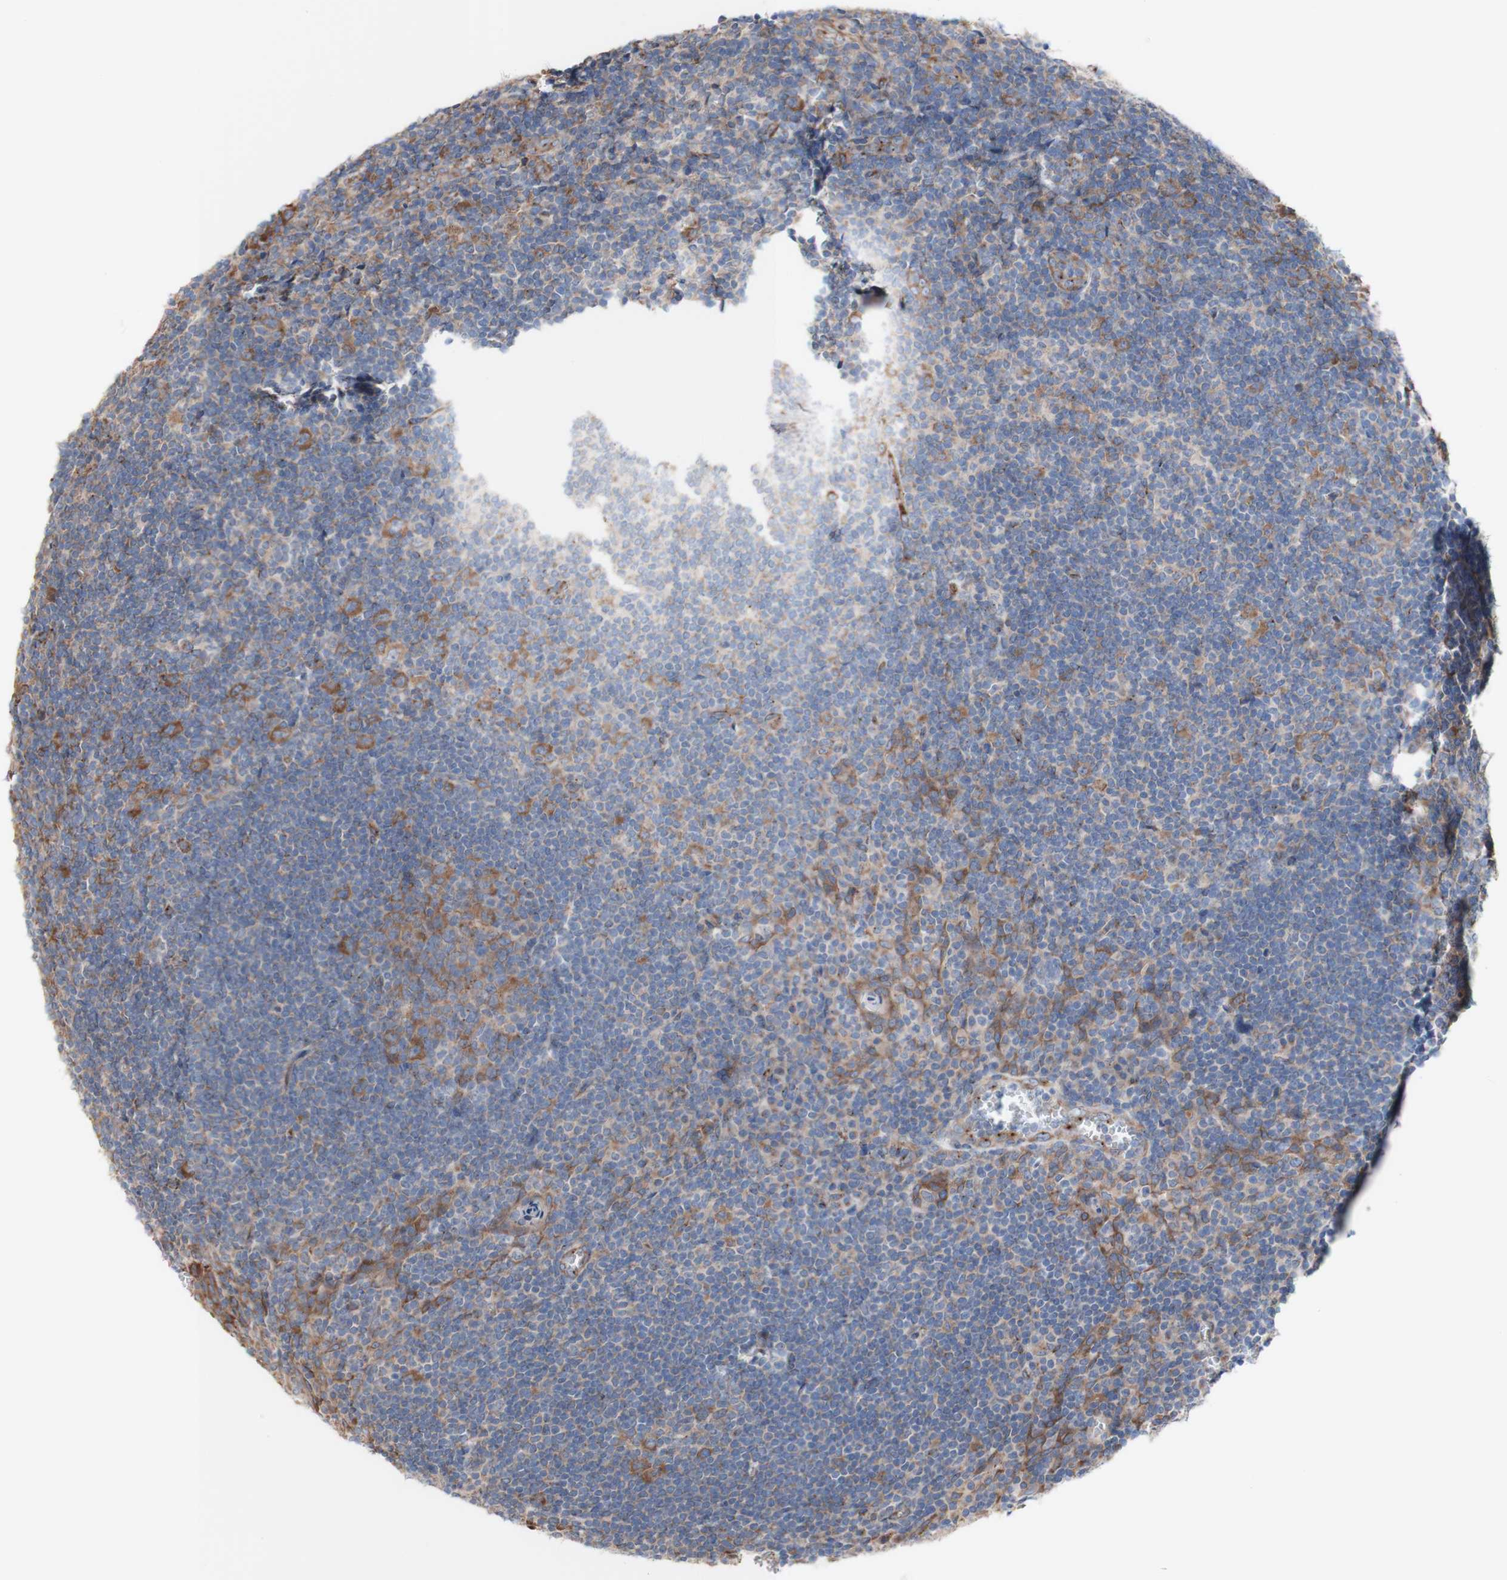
{"staining": {"intensity": "moderate", "quantity": "<25%", "location": "cytoplasmic/membranous"}, "tissue": "tonsil", "cell_type": "Germinal center cells", "image_type": "normal", "snomed": [{"axis": "morphology", "description": "Normal tissue, NOS"}, {"axis": "topography", "description": "Tonsil"}], "caption": "This micrograph exhibits IHC staining of benign human tonsil, with low moderate cytoplasmic/membranous positivity in approximately <25% of germinal center cells.", "gene": "LRIG3", "patient": {"sex": "male", "age": 37}}